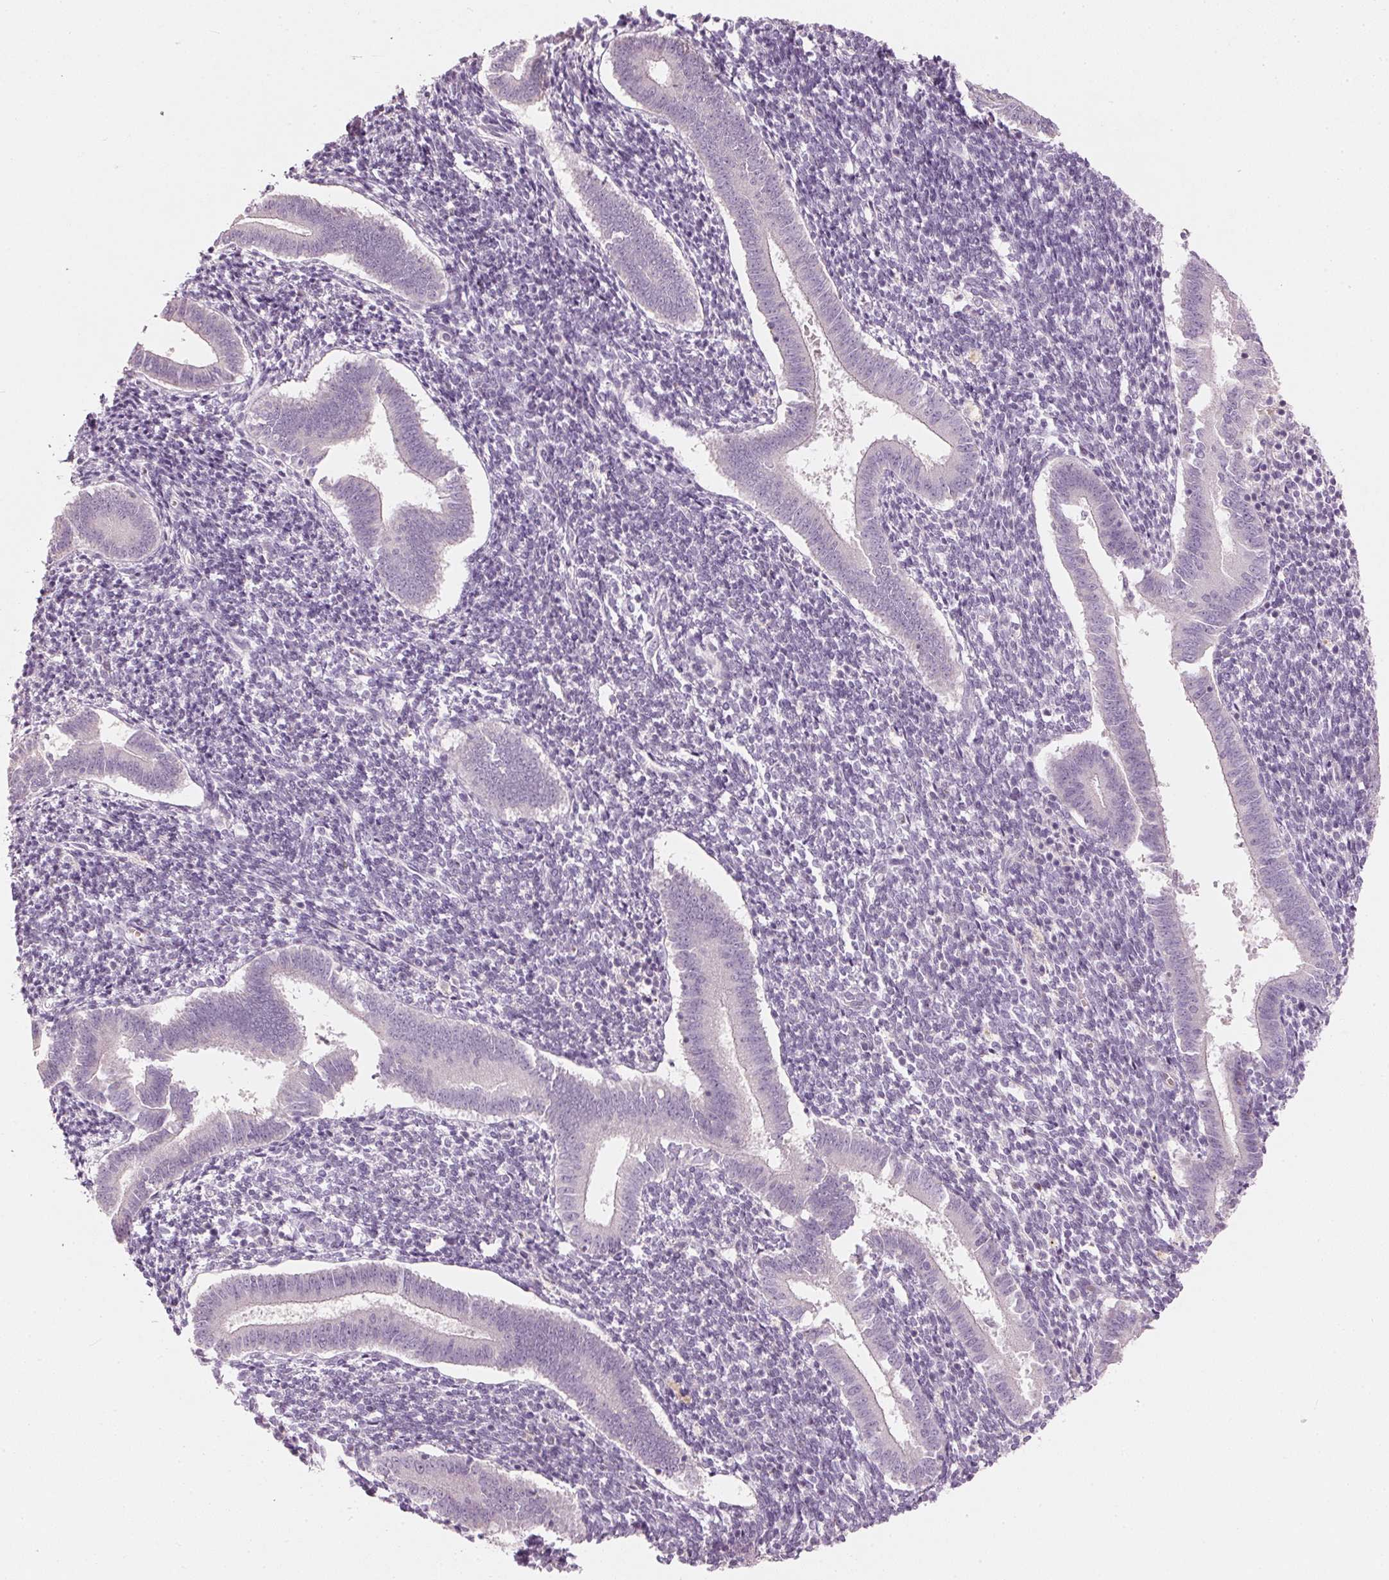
{"staining": {"intensity": "negative", "quantity": "none", "location": "none"}, "tissue": "endometrium", "cell_type": "Cells in endometrial stroma", "image_type": "normal", "snomed": [{"axis": "morphology", "description": "Normal tissue, NOS"}, {"axis": "topography", "description": "Endometrium"}], "caption": "Protein analysis of unremarkable endometrium exhibits no significant expression in cells in endometrial stroma.", "gene": "HSD17B1", "patient": {"sex": "female", "age": 25}}